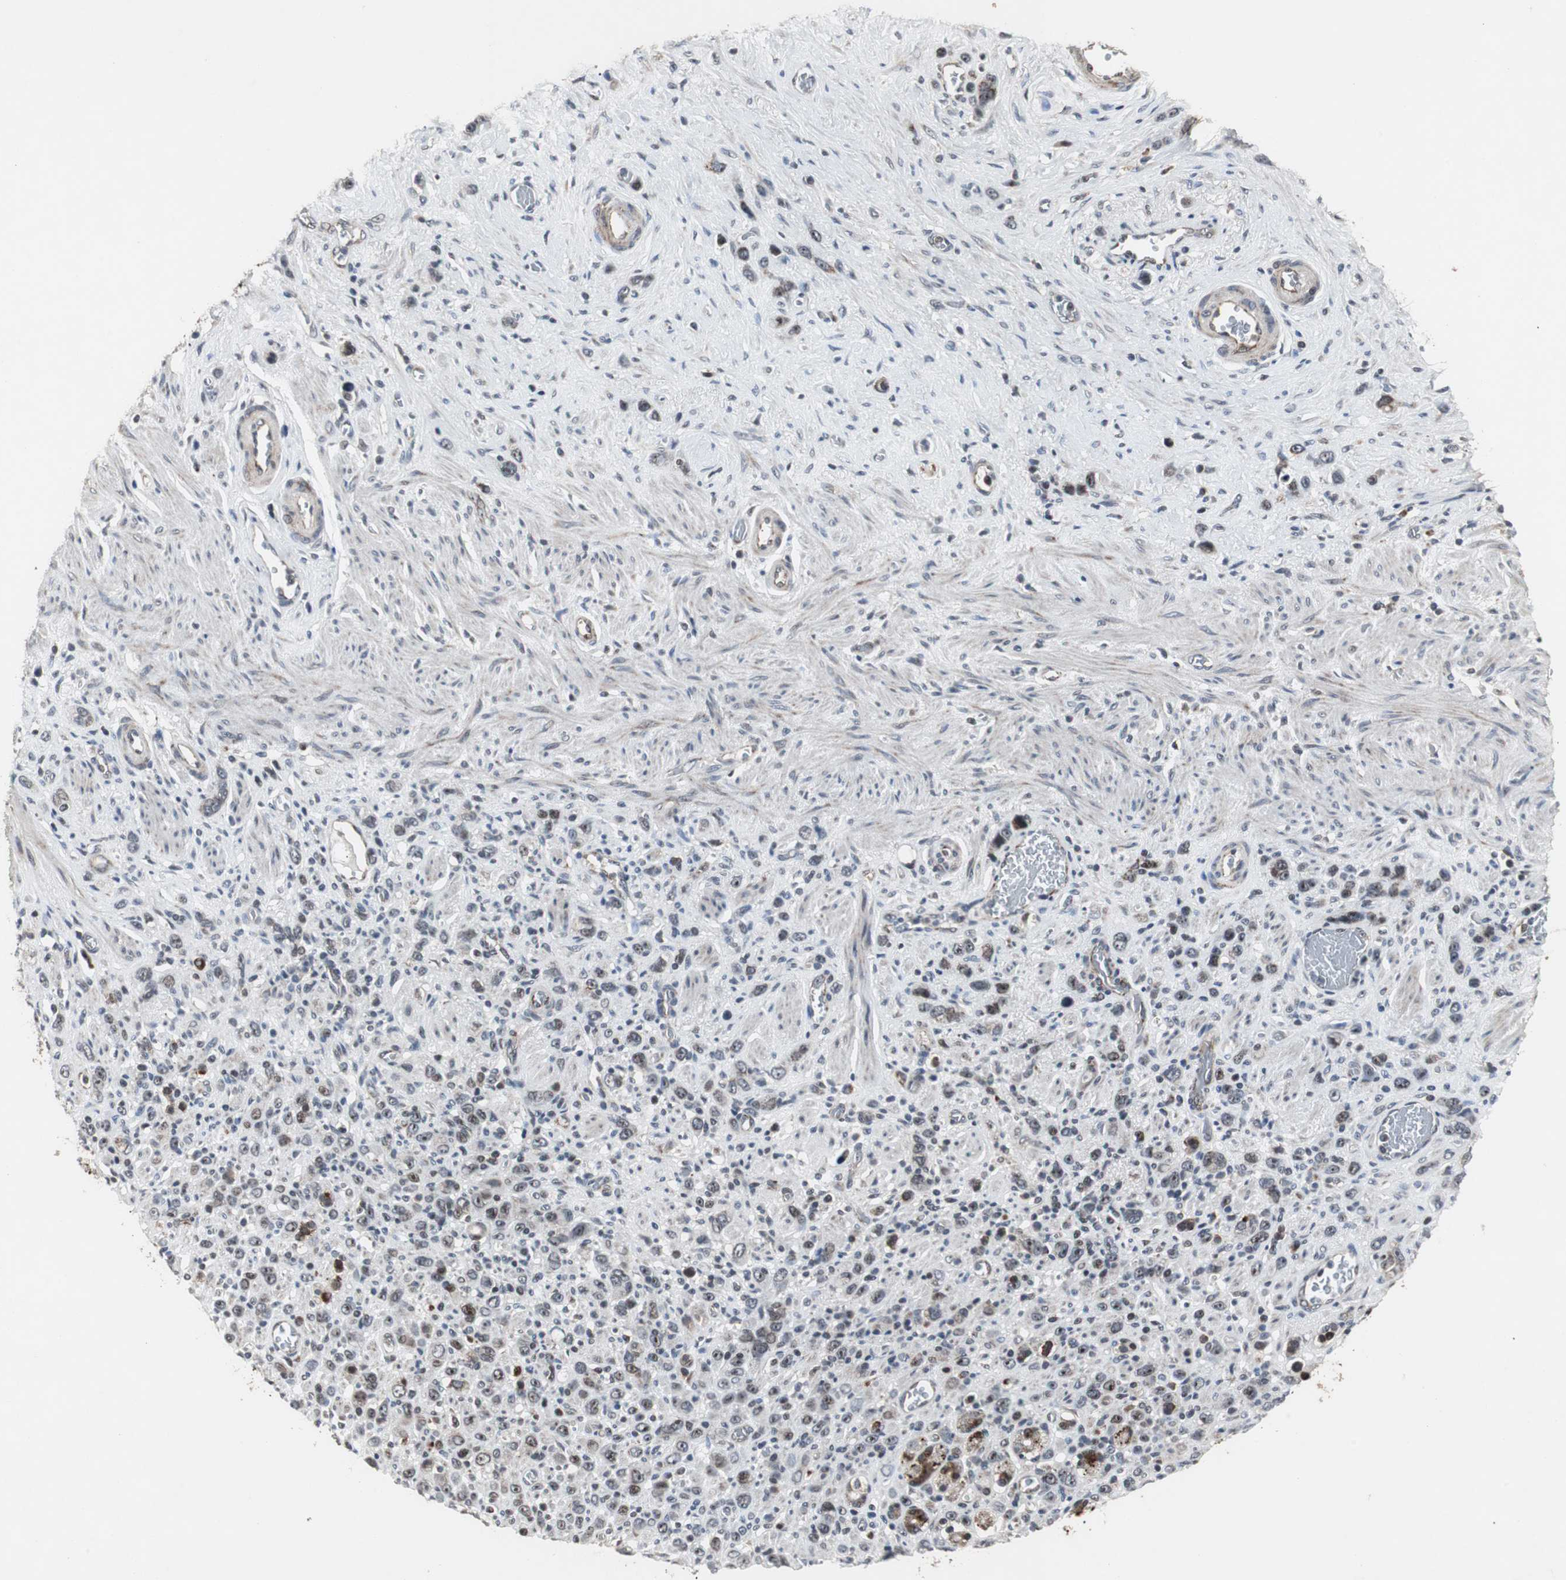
{"staining": {"intensity": "moderate", "quantity": "<25%", "location": "cytoplasmic/membranous,nuclear"}, "tissue": "stomach cancer", "cell_type": "Tumor cells", "image_type": "cancer", "snomed": [{"axis": "morphology", "description": "Normal tissue, NOS"}, {"axis": "morphology", "description": "Adenocarcinoma, NOS"}, {"axis": "morphology", "description": "Adenocarcinoma, High grade"}, {"axis": "topography", "description": "Stomach, upper"}, {"axis": "topography", "description": "Stomach"}], "caption": "A brown stain shows moderate cytoplasmic/membranous and nuclear positivity of a protein in adenocarcinoma (stomach) tumor cells.", "gene": "MRPL40", "patient": {"sex": "female", "age": 65}}